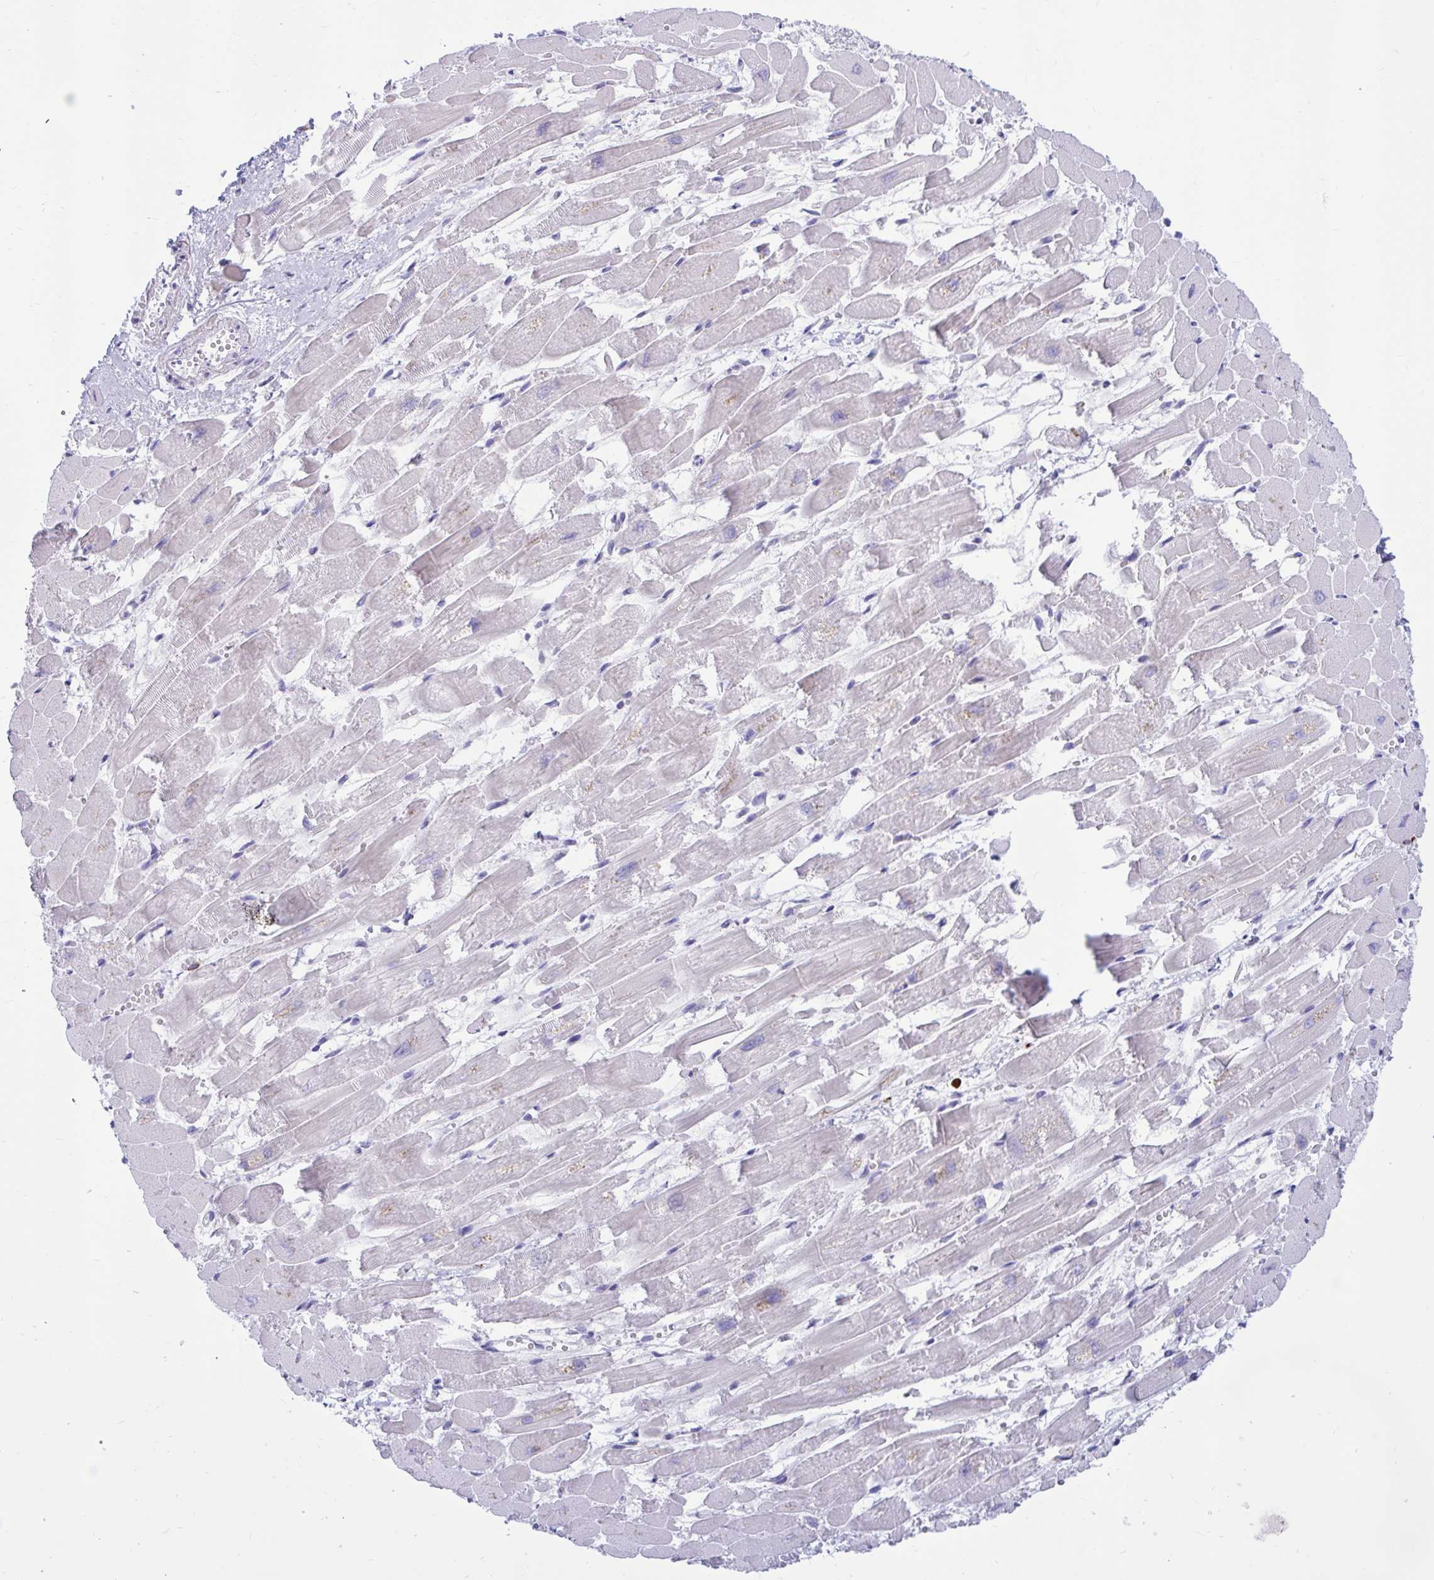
{"staining": {"intensity": "negative", "quantity": "none", "location": "none"}, "tissue": "heart muscle", "cell_type": "Cardiomyocytes", "image_type": "normal", "snomed": [{"axis": "morphology", "description": "Normal tissue, NOS"}, {"axis": "topography", "description": "Heart"}], "caption": "Heart muscle was stained to show a protein in brown. There is no significant positivity in cardiomyocytes. The staining is performed using DAB brown chromogen with nuclei counter-stained in using hematoxylin.", "gene": "FAM219B", "patient": {"sex": "female", "age": 52}}